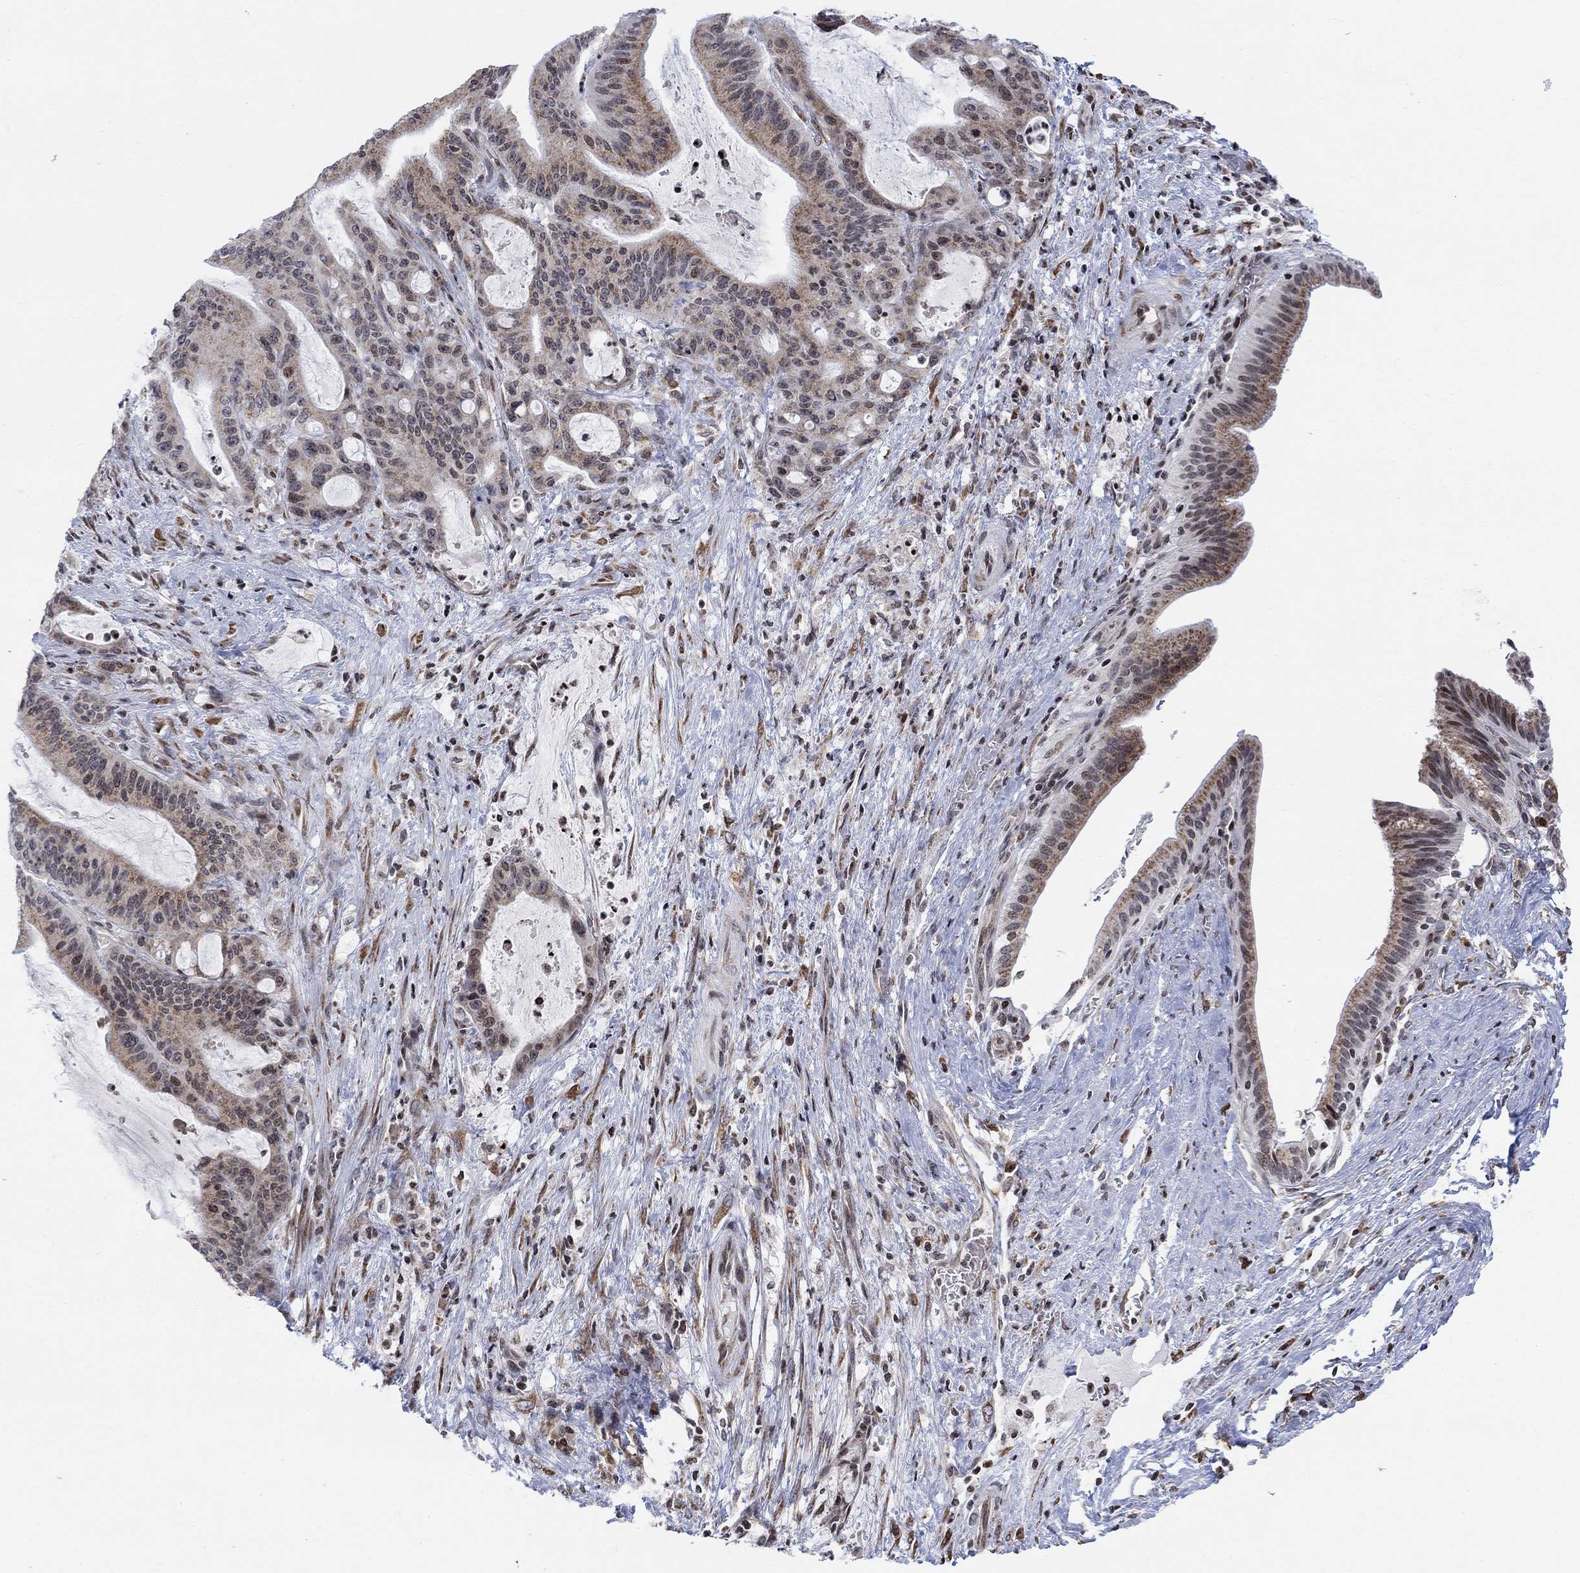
{"staining": {"intensity": "moderate", "quantity": "25%-75%", "location": "cytoplasmic/membranous"}, "tissue": "liver cancer", "cell_type": "Tumor cells", "image_type": "cancer", "snomed": [{"axis": "morphology", "description": "Cholangiocarcinoma"}, {"axis": "topography", "description": "Liver"}], "caption": "Liver cholangiocarcinoma was stained to show a protein in brown. There is medium levels of moderate cytoplasmic/membranous expression in approximately 25%-75% of tumor cells. The protein is stained brown, and the nuclei are stained in blue (DAB IHC with brightfield microscopy, high magnification).", "gene": "ABHD14A", "patient": {"sex": "female", "age": 73}}